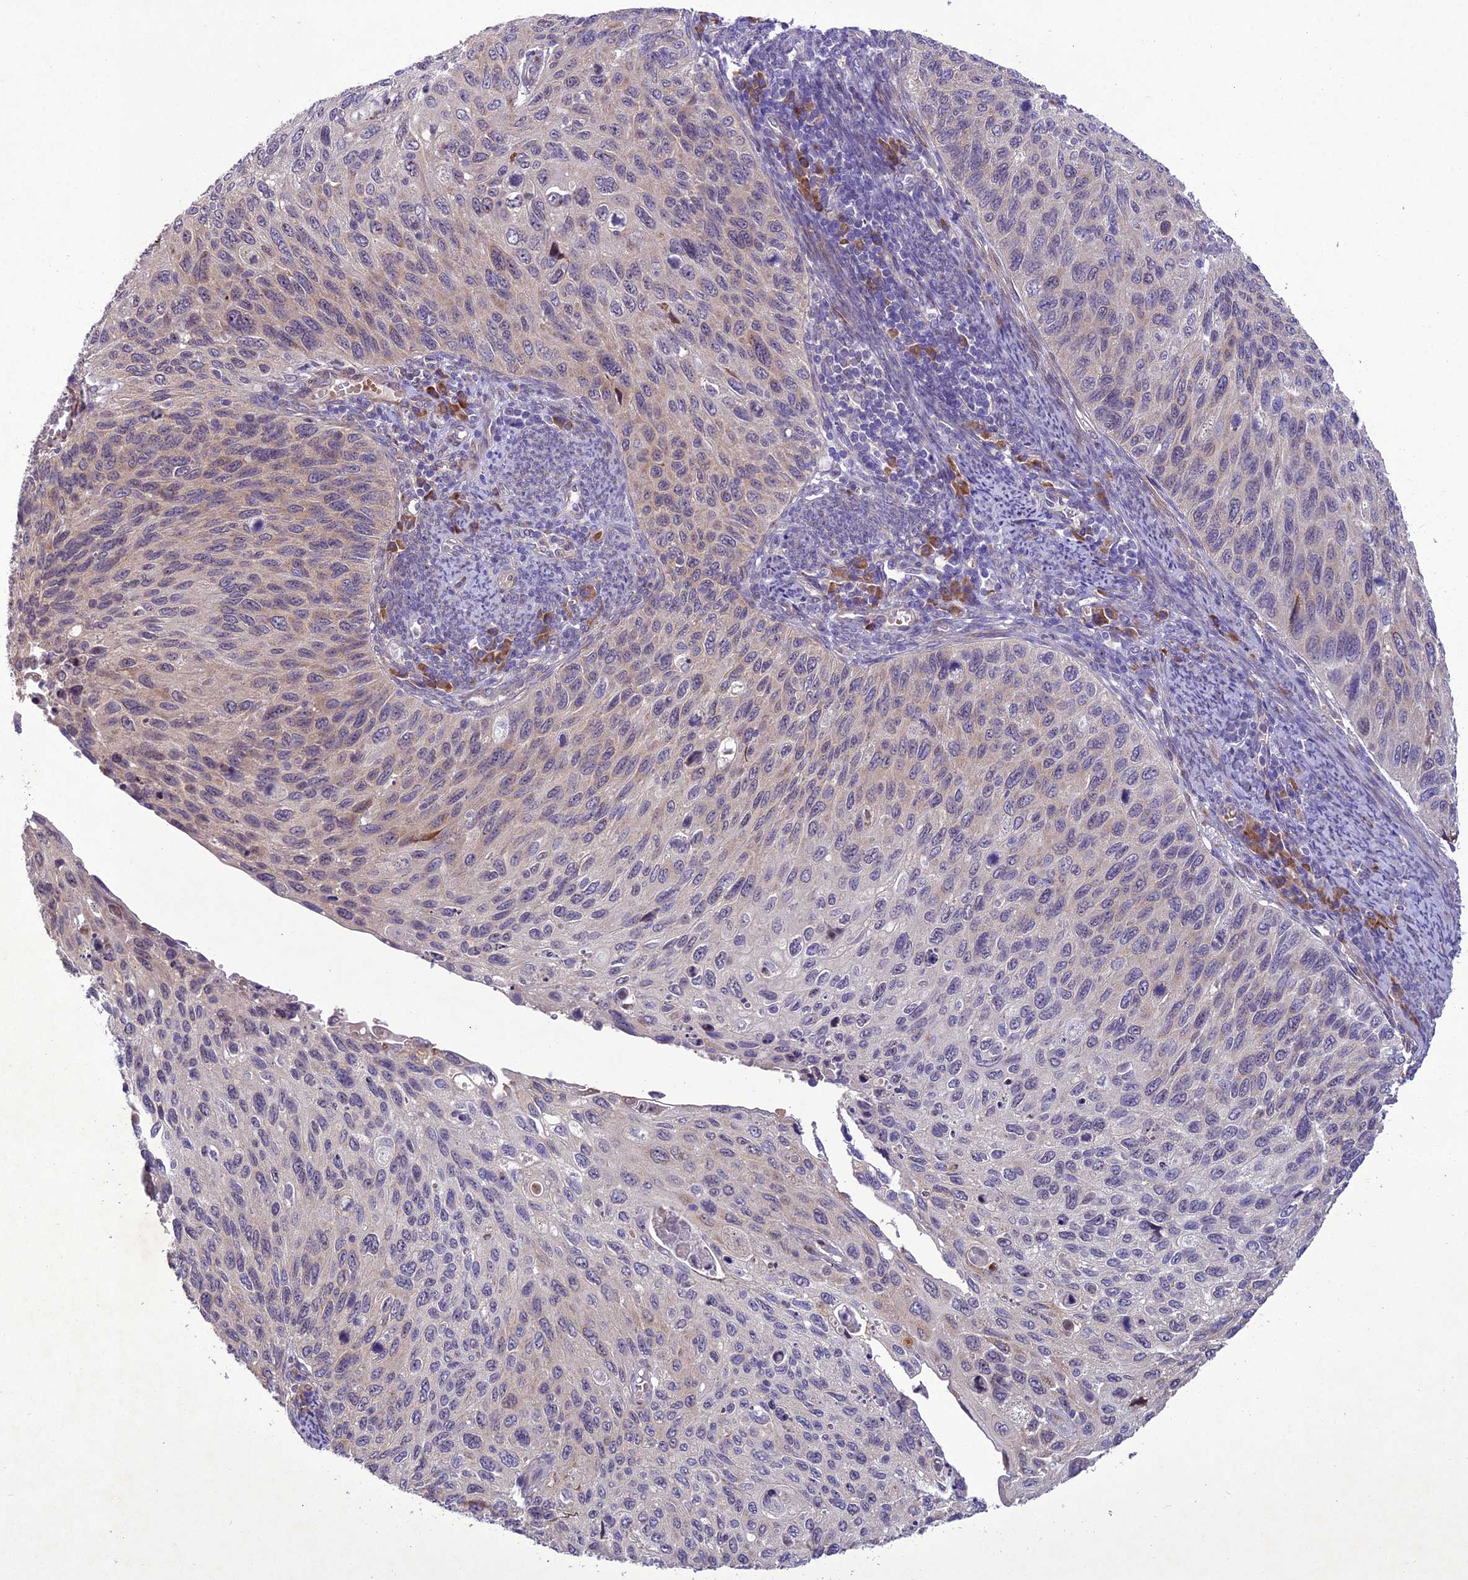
{"staining": {"intensity": "weak", "quantity": "<25%", "location": "cytoplasmic/membranous"}, "tissue": "cervical cancer", "cell_type": "Tumor cells", "image_type": "cancer", "snomed": [{"axis": "morphology", "description": "Squamous cell carcinoma, NOS"}, {"axis": "topography", "description": "Cervix"}], "caption": "A histopathology image of cervical cancer (squamous cell carcinoma) stained for a protein reveals no brown staining in tumor cells. The staining is performed using DAB (3,3'-diaminobenzidine) brown chromogen with nuclei counter-stained in using hematoxylin.", "gene": "CENPL", "patient": {"sex": "female", "age": 70}}